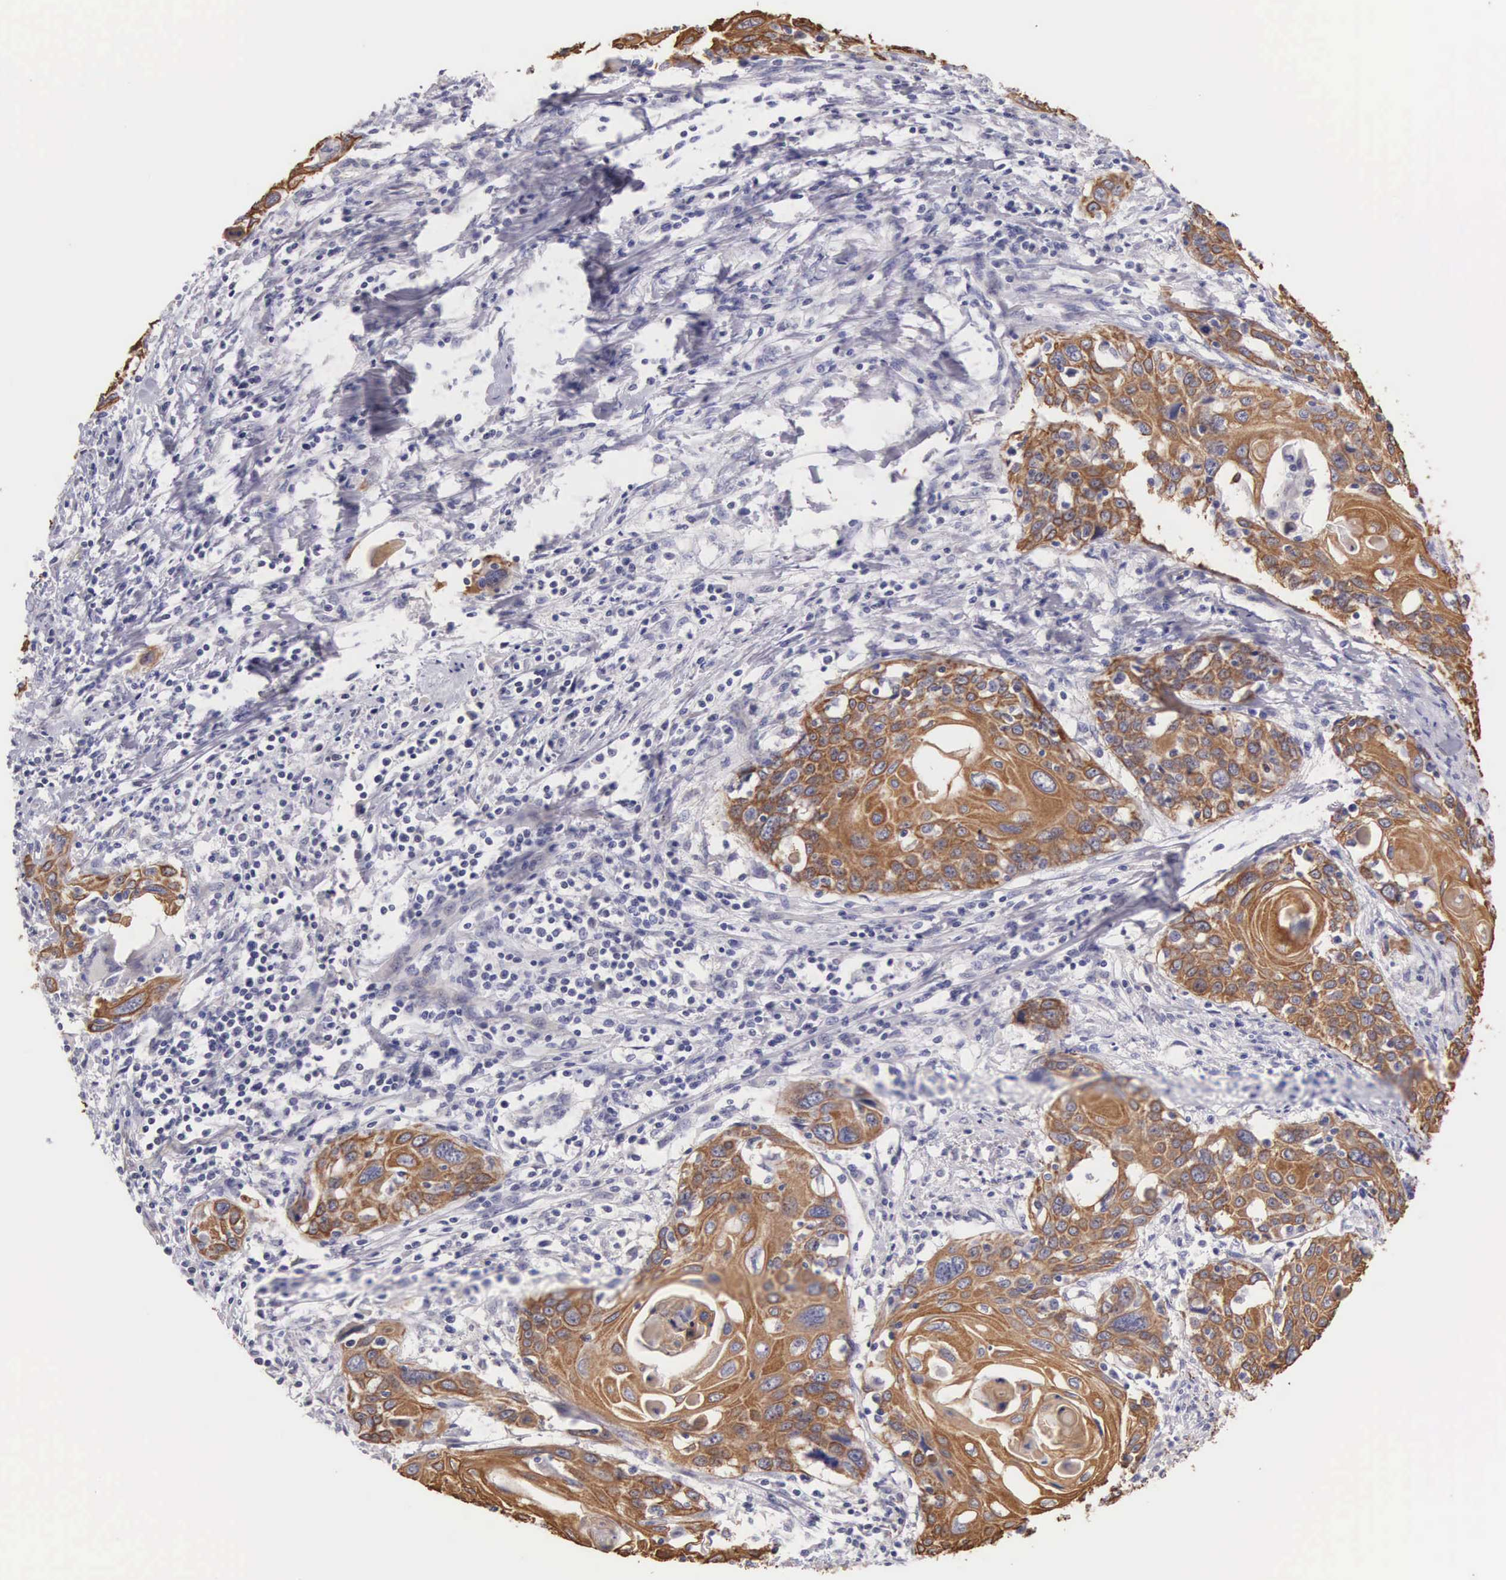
{"staining": {"intensity": "moderate", "quantity": ">75%", "location": "cytoplasmic/membranous"}, "tissue": "cervical cancer", "cell_type": "Tumor cells", "image_type": "cancer", "snomed": [{"axis": "morphology", "description": "Squamous cell carcinoma, NOS"}, {"axis": "topography", "description": "Cervix"}], "caption": "Tumor cells reveal moderate cytoplasmic/membranous positivity in about >75% of cells in cervical cancer (squamous cell carcinoma).", "gene": "PIR", "patient": {"sex": "female", "age": 54}}